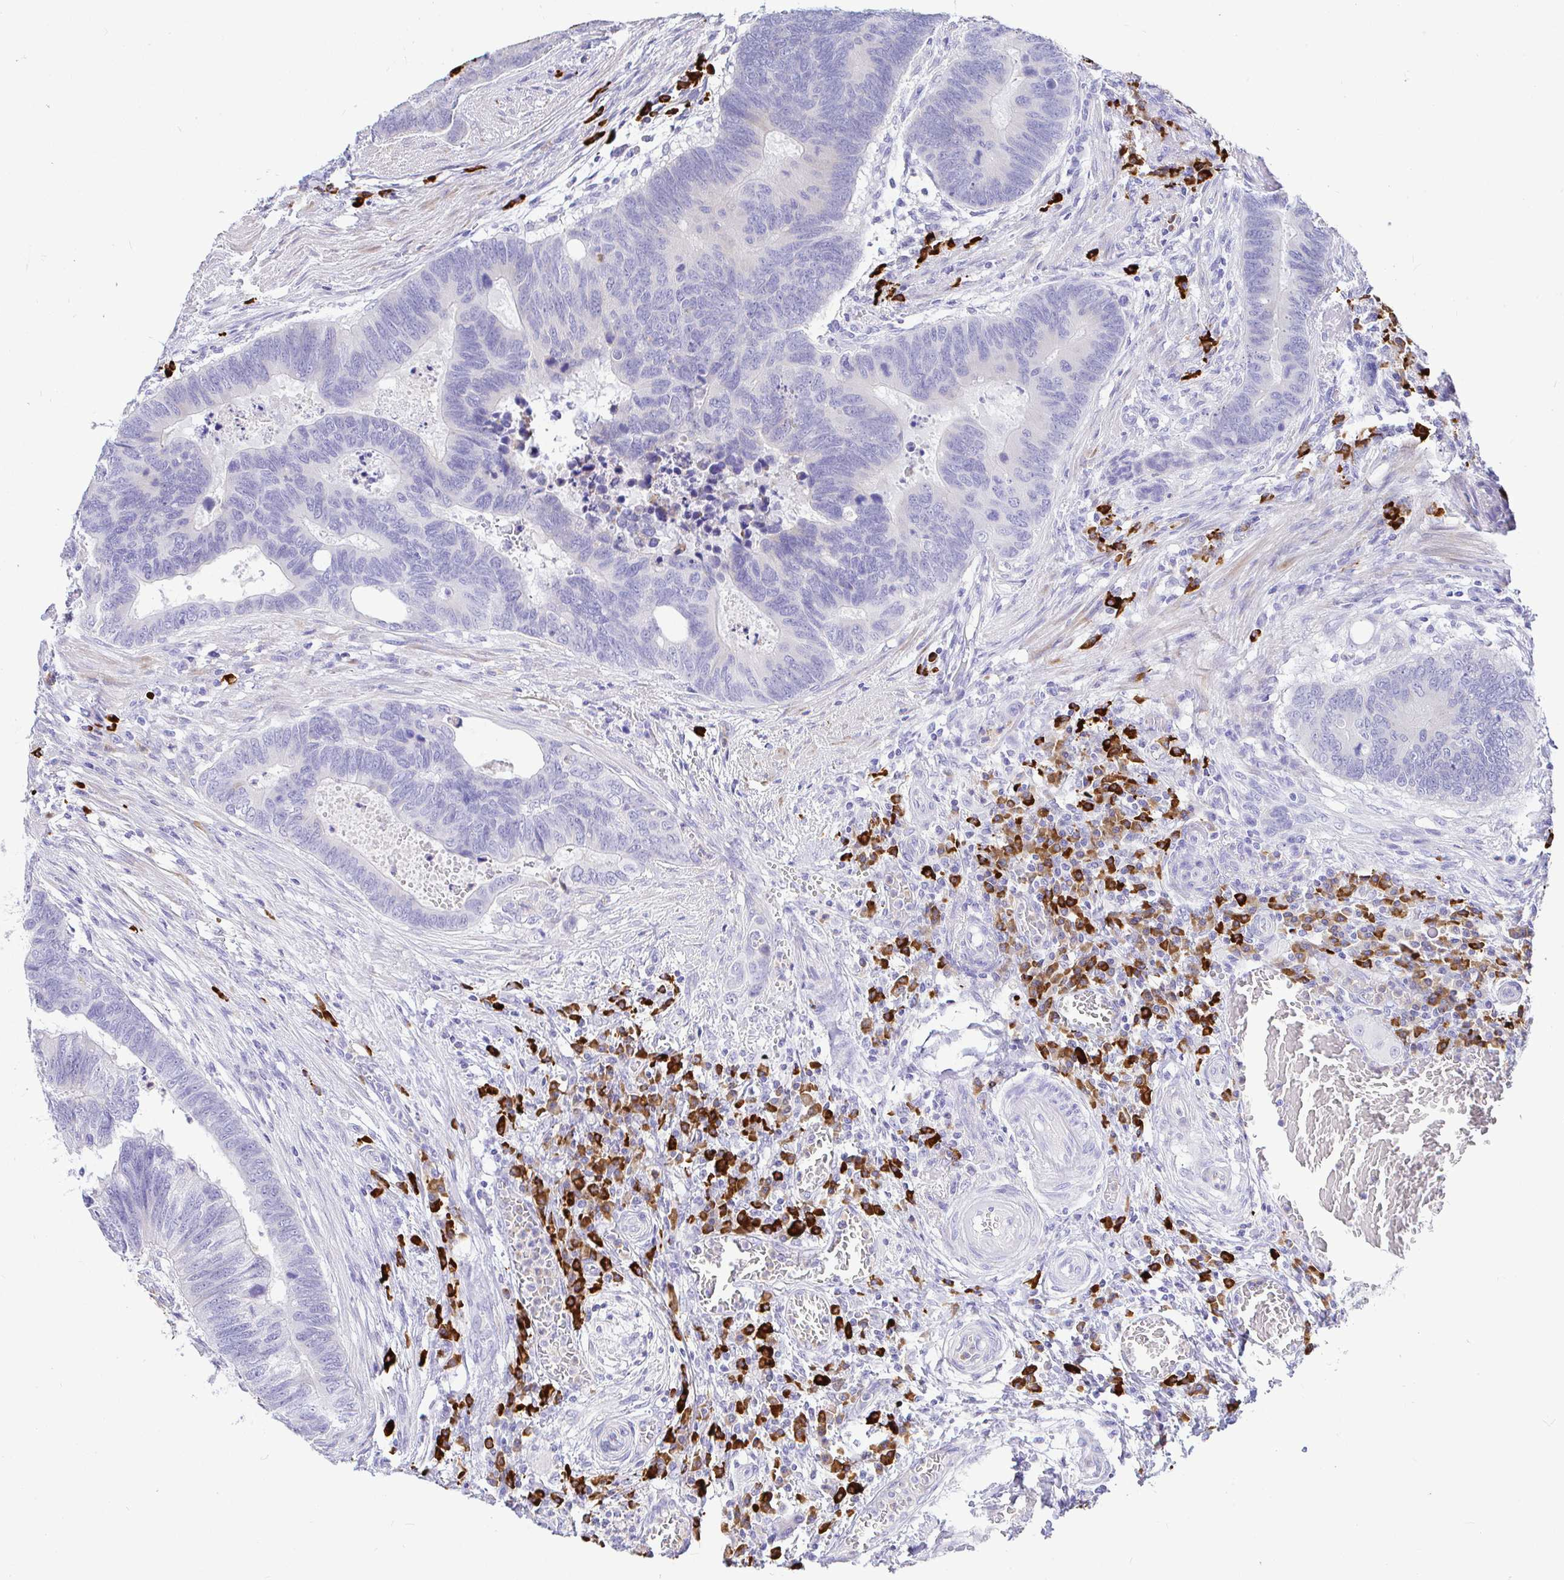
{"staining": {"intensity": "negative", "quantity": "none", "location": "none"}, "tissue": "colorectal cancer", "cell_type": "Tumor cells", "image_type": "cancer", "snomed": [{"axis": "morphology", "description": "Adenocarcinoma, NOS"}, {"axis": "topography", "description": "Colon"}], "caption": "The immunohistochemistry photomicrograph has no significant staining in tumor cells of adenocarcinoma (colorectal) tissue. (Brightfield microscopy of DAB immunohistochemistry at high magnification).", "gene": "CCDC62", "patient": {"sex": "male", "age": 62}}